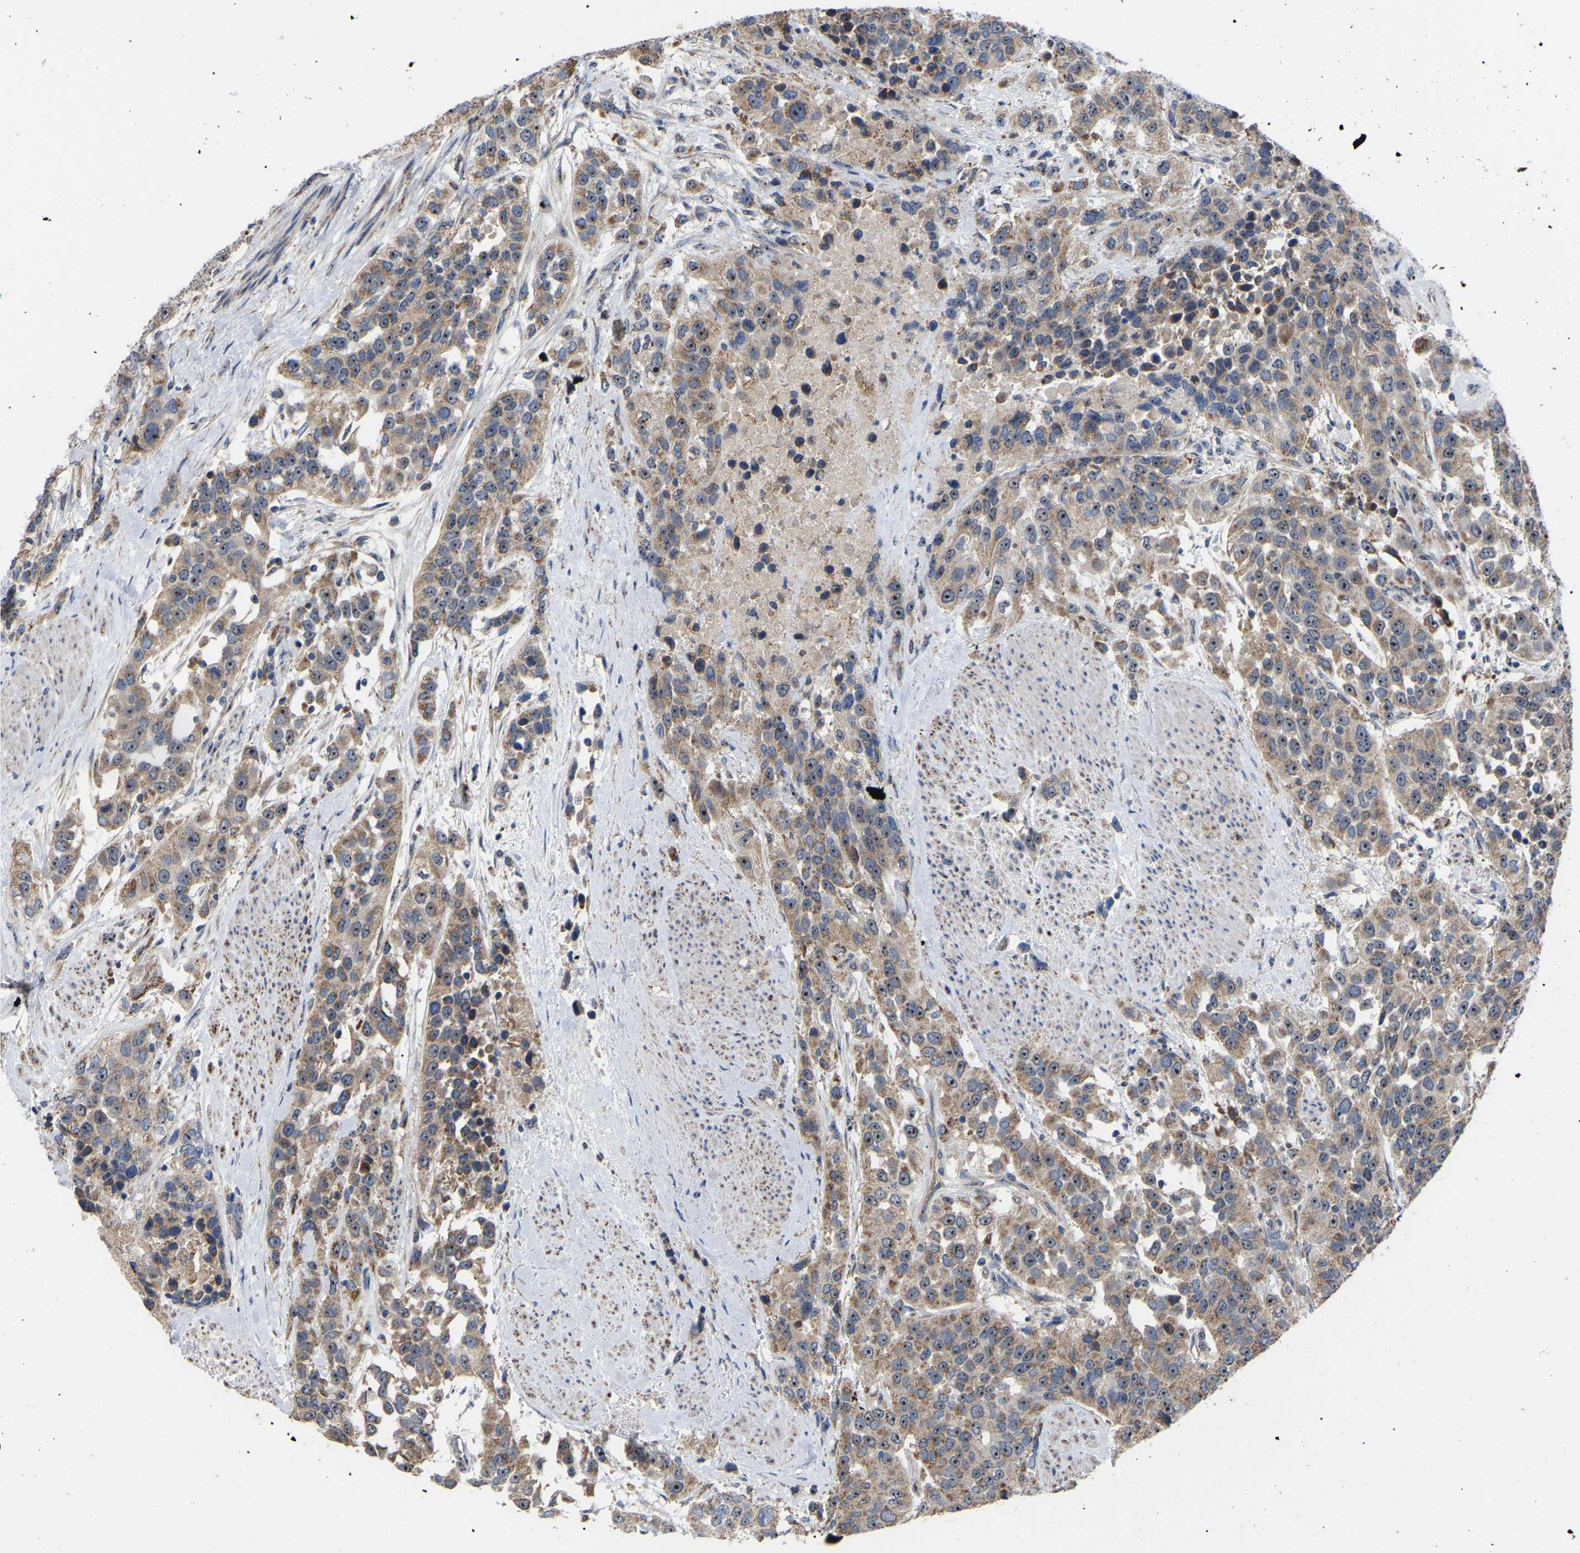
{"staining": {"intensity": "moderate", "quantity": ">75%", "location": "cytoplasmic/membranous,nuclear"}, "tissue": "urothelial cancer", "cell_type": "Tumor cells", "image_type": "cancer", "snomed": [{"axis": "morphology", "description": "Urothelial carcinoma, High grade"}, {"axis": "topography", "description": "Urinary bladder"}], "caption": "This histopathology image displays immunohistochemistry staining of human urothelial carcinoma (high-grade), with medium moderate cytoplasmic/membranous and nuclear staining in about >75% of tumor cells.", "gene": "NOP53", "patient": {"sex": "female", "age": 80}}